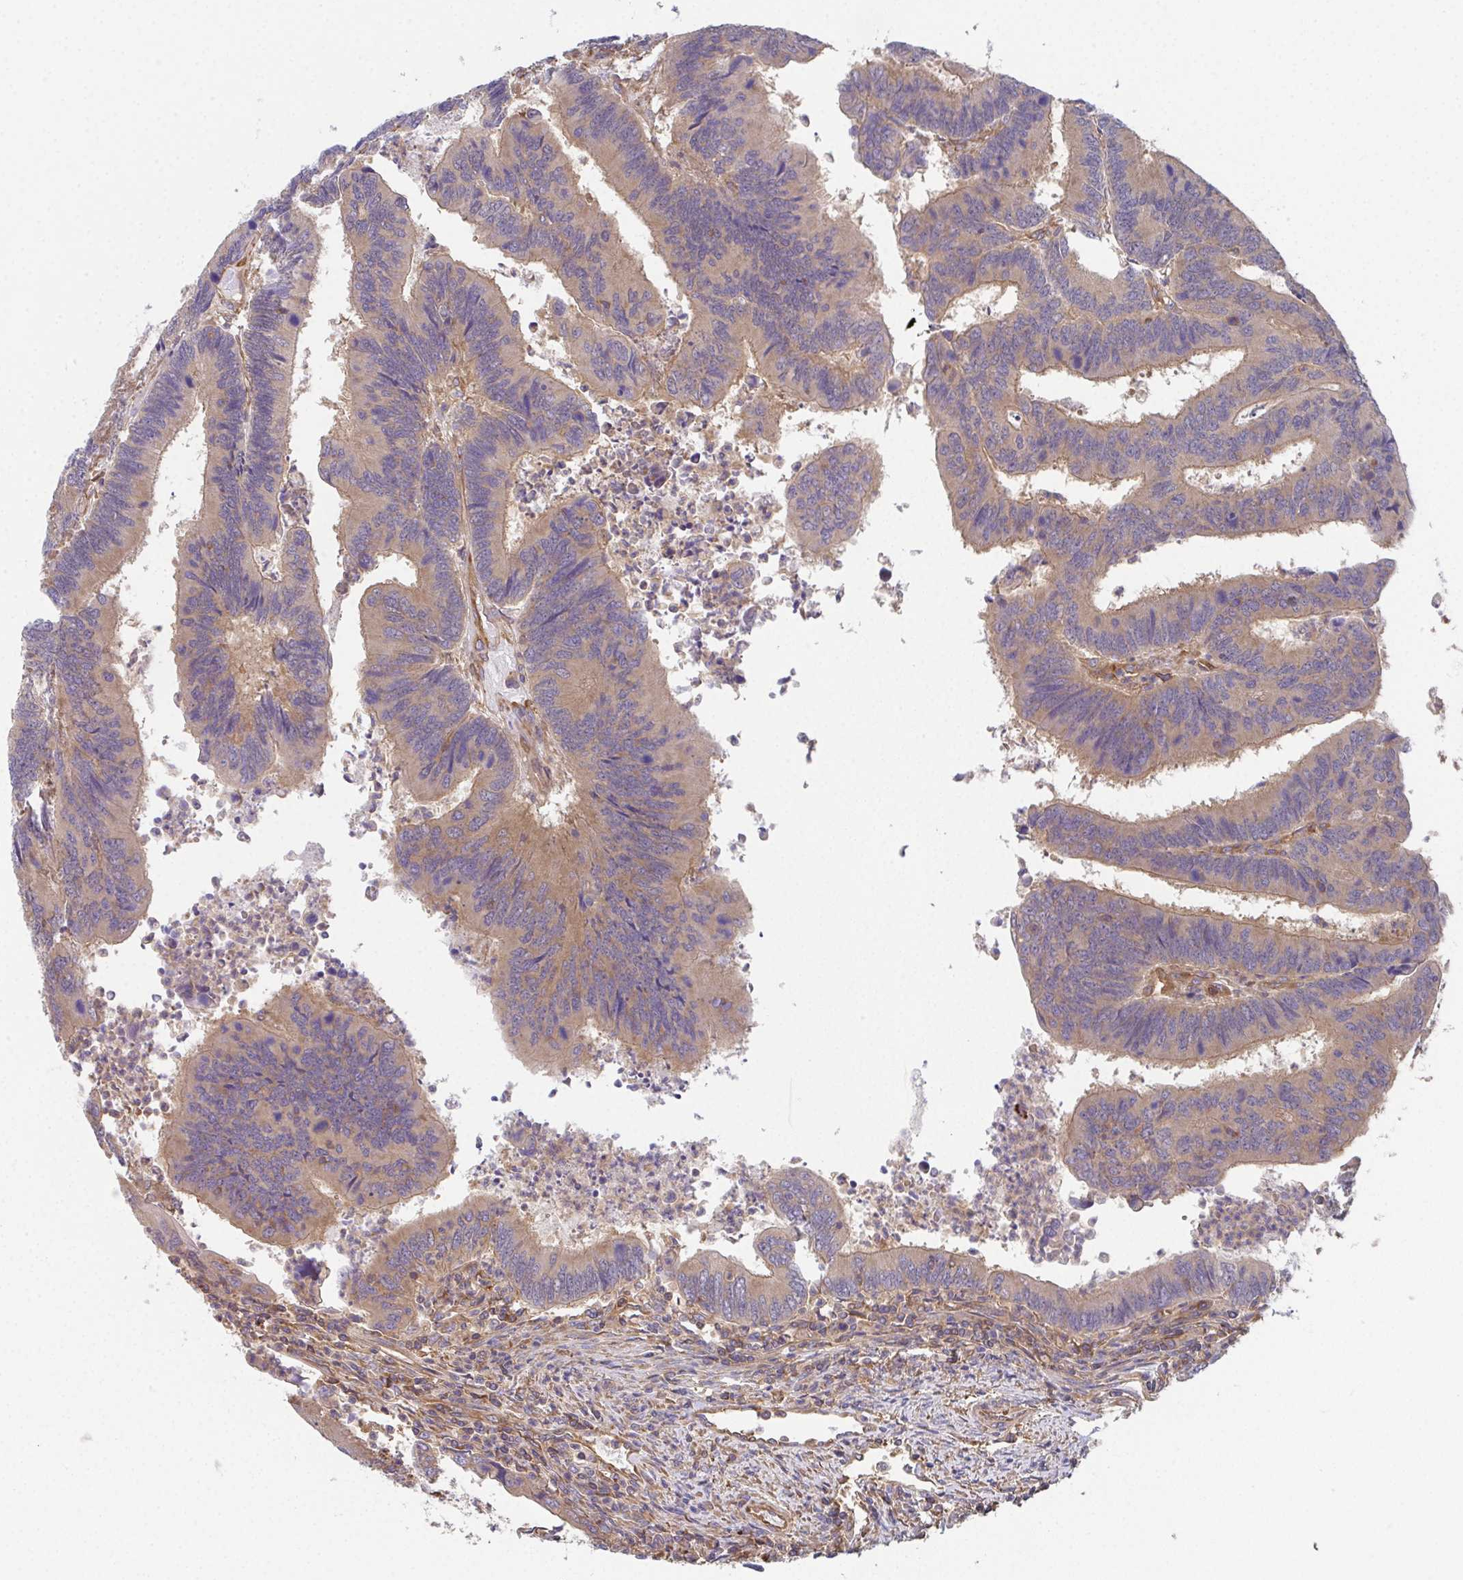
{"staining": {"intensity": "moderate", "quantity": "25%-75%", "location": "cytoplasmic/membranous"}, "tissue": "colorectal cancer", "cell_type": "Tumor cells", "image_type": "cancer", "snomed": [{"axis": "morphology", "description": "Adenocarcinoma, NOS"}, {"axis": "topography", "description": "Colon"}], "caption": "This micrograph displays IHC staining of human colorectal cancer (adenocarcinoma), with medium moderate cytoplasmic/membranous expression in about 25%-75% of tumor cells.", "gene": "TMEM229A", "patient": {"sex": "female", "age": 67}}